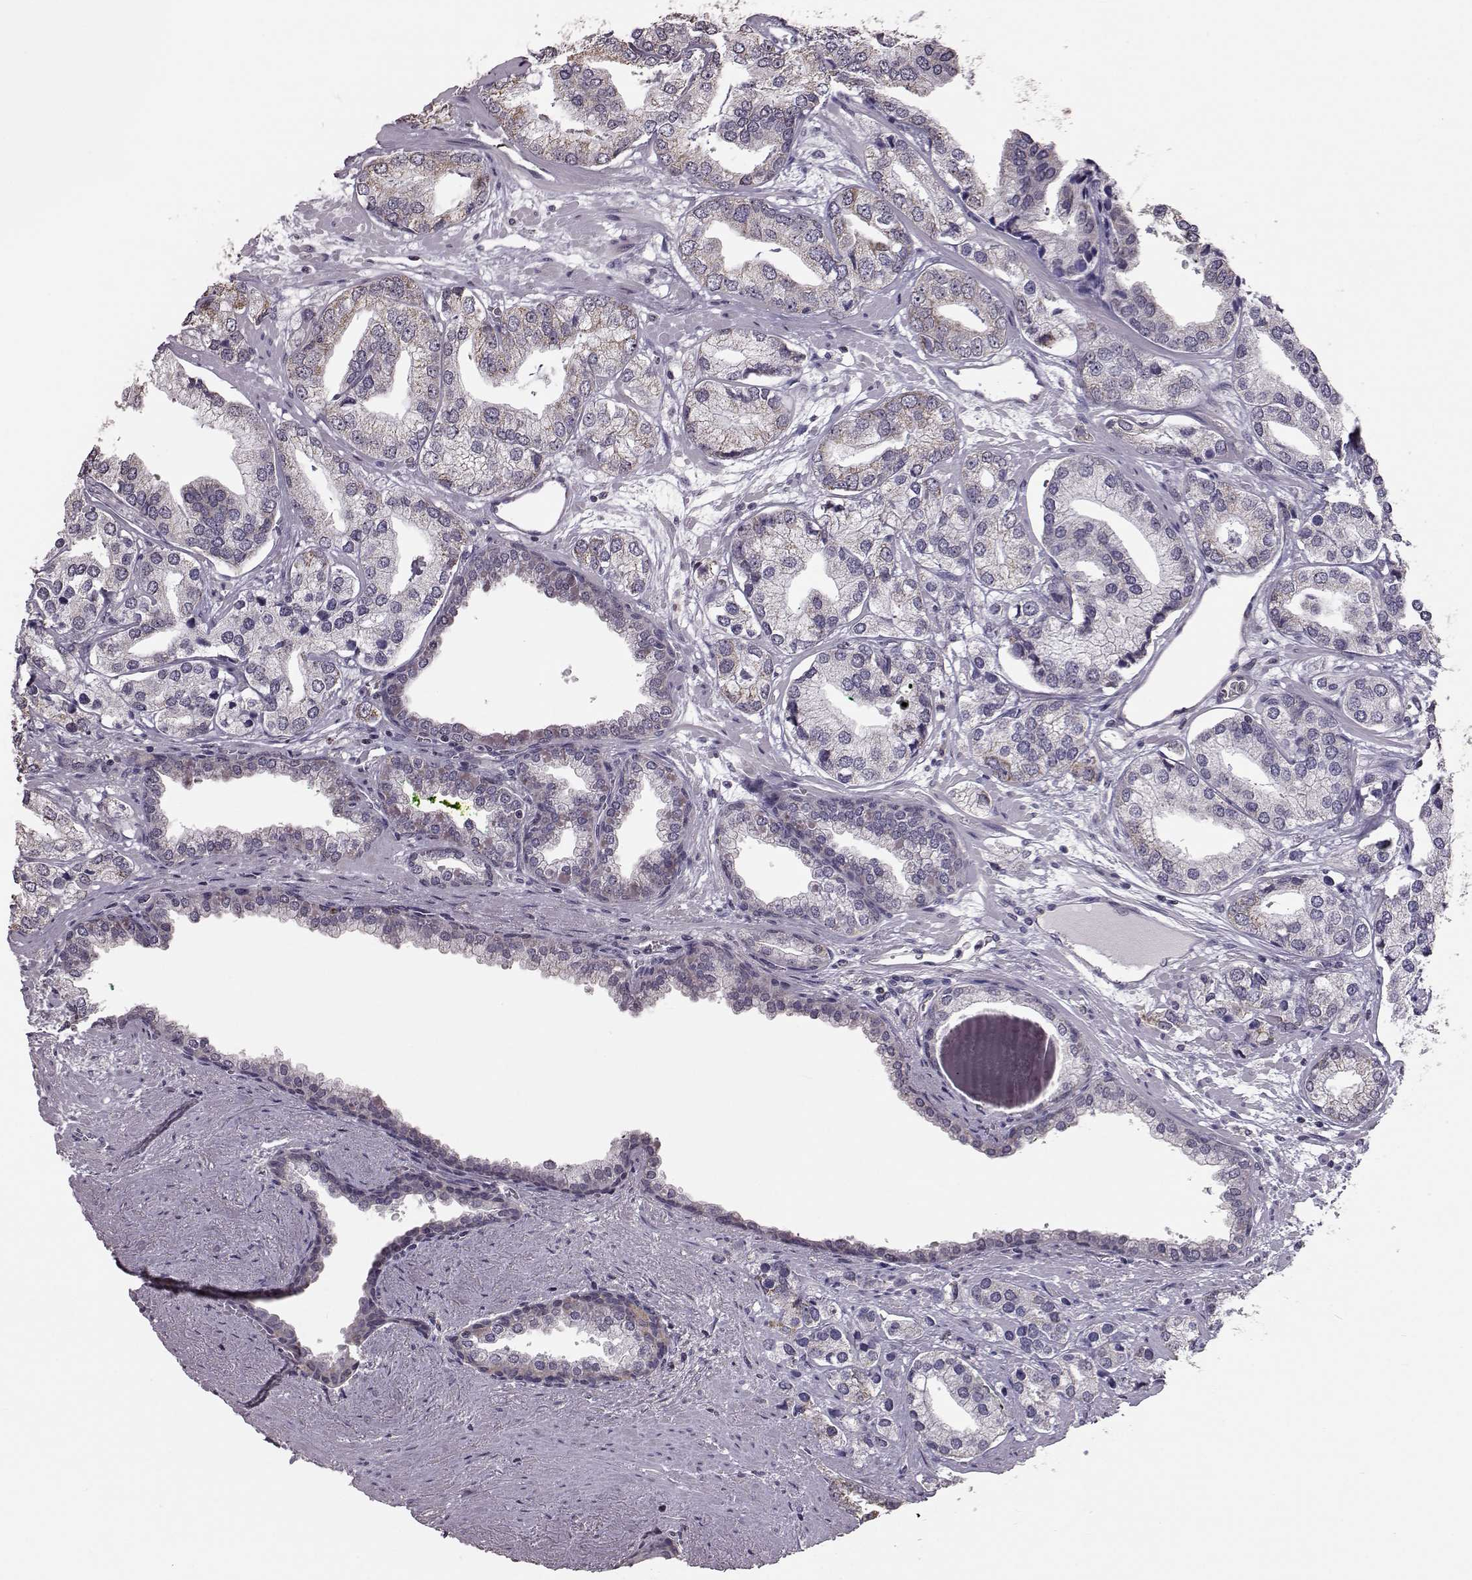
{"staining": {"intensity": "weak", "quantity": "<25%", "location": "cytoplasmic/membranous"}, "tissue": "prostate cancer", "cell_type": "Tumor cells", "image_type": "cancer", "snomed": [{"axis": "morphology", "description": "Adenocarcinoma, High grade"}, {"axis": "topography", "description": "Prostate"}], "caption": "Human prostate cancer (high-grade adenocarcinoma) stained for a protein using immunohistochemistry (IHC) demonstrates no expression in tumor cells.", "gene": "ALDH3A1", "patient": {"sex": "male", "age": 58}}